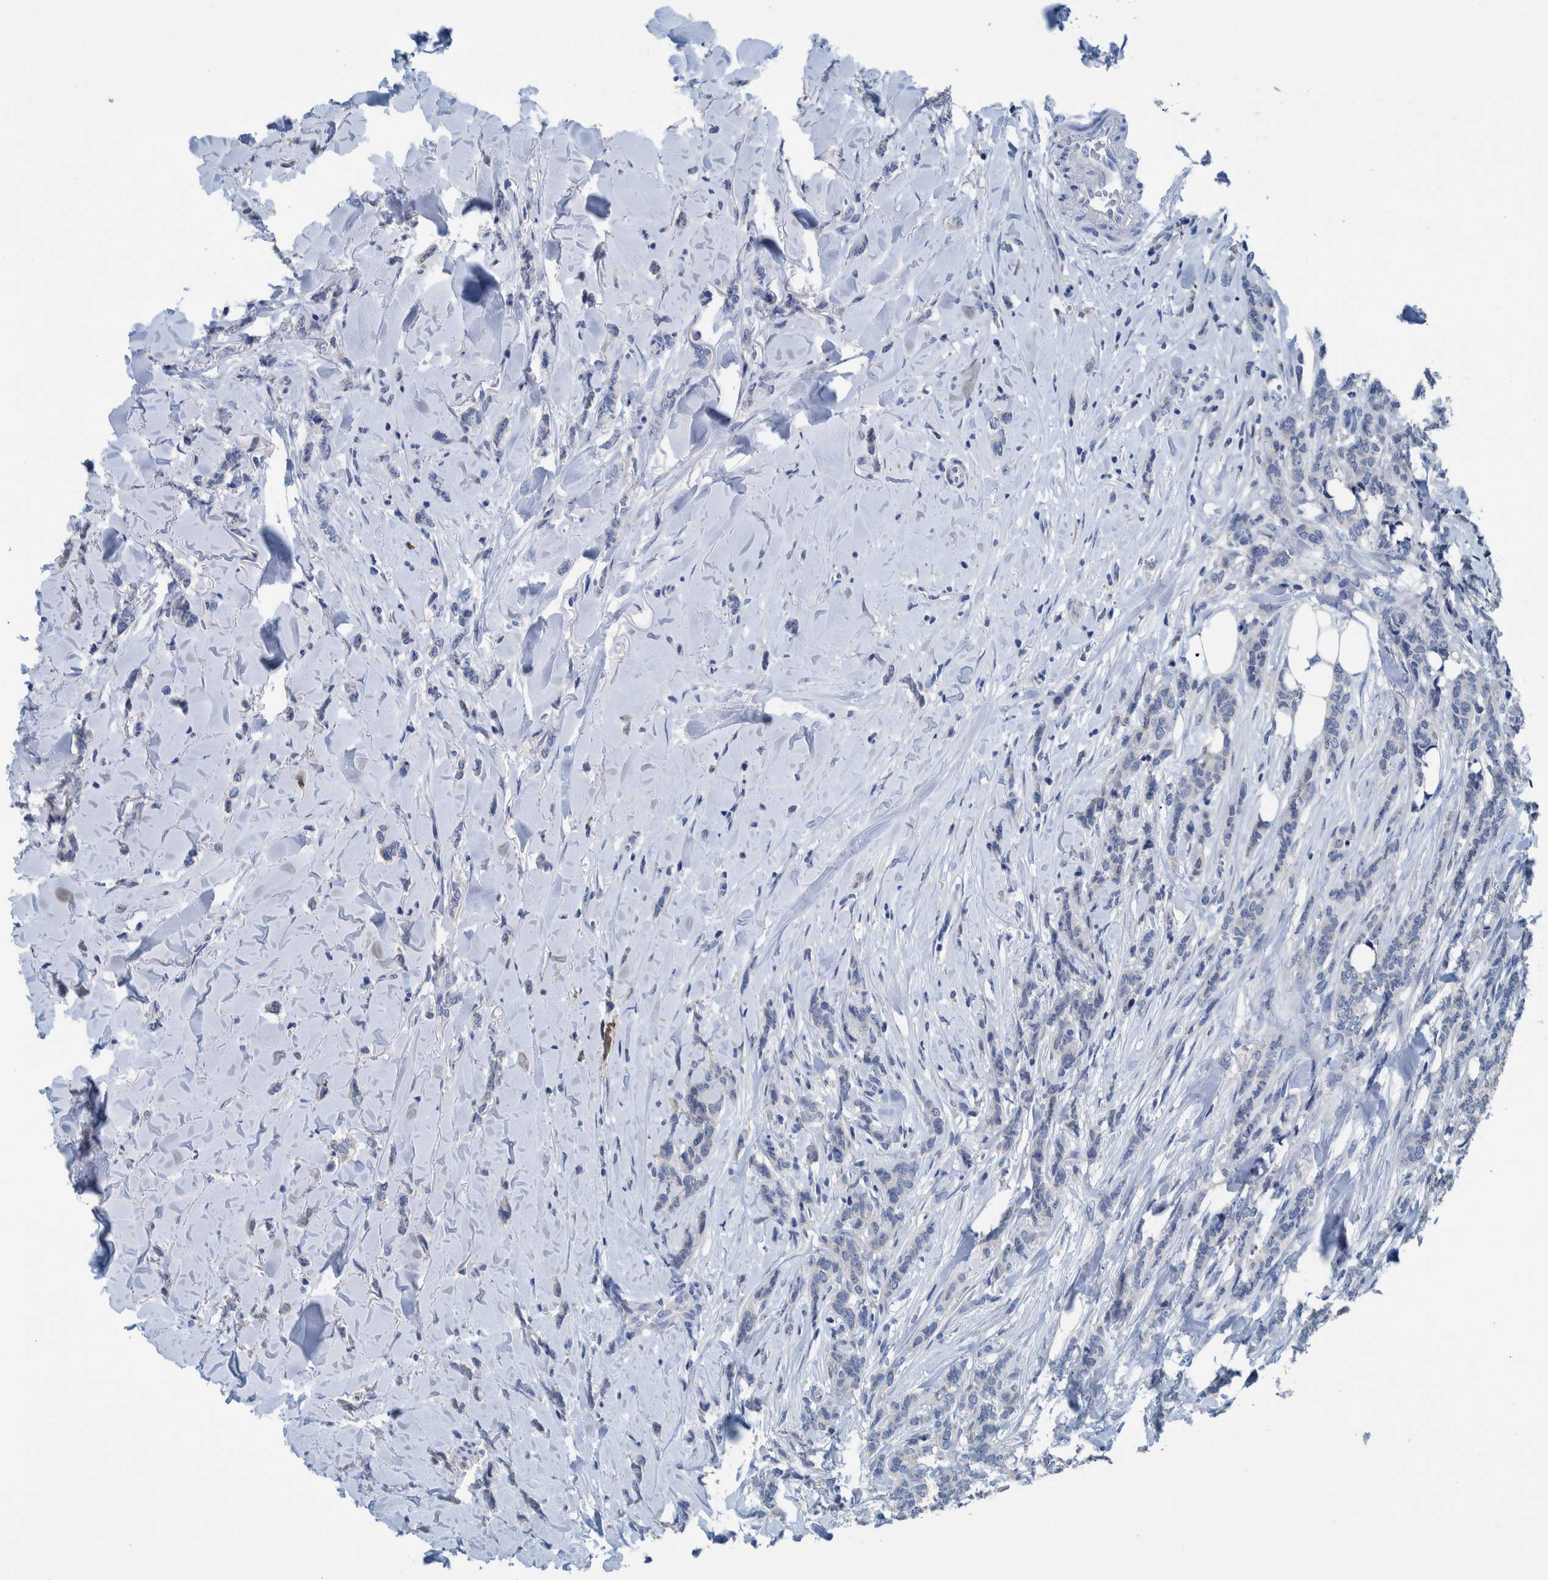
{"staining": {"intensity": "negative", "quantity": "none", "location": "none"}, "tissue": "breast cancer", "cell_type": "Tumor cells", "image_type": "cancer", "snomed": [{"axis": "morphology", "description": "Lobular carcinoma"}, {"axis": "topography", "description": "Skin"}, {"axis": "topography", "description": "Breast"}], "caption": "Immunohistochemistry micrograph of lobular carcinoma (breast) stained for a protein (brown), which demonstrates no staining in tumor cells.", "gene": "IDO1", "patient": {"sex": "female", "age": 46}}